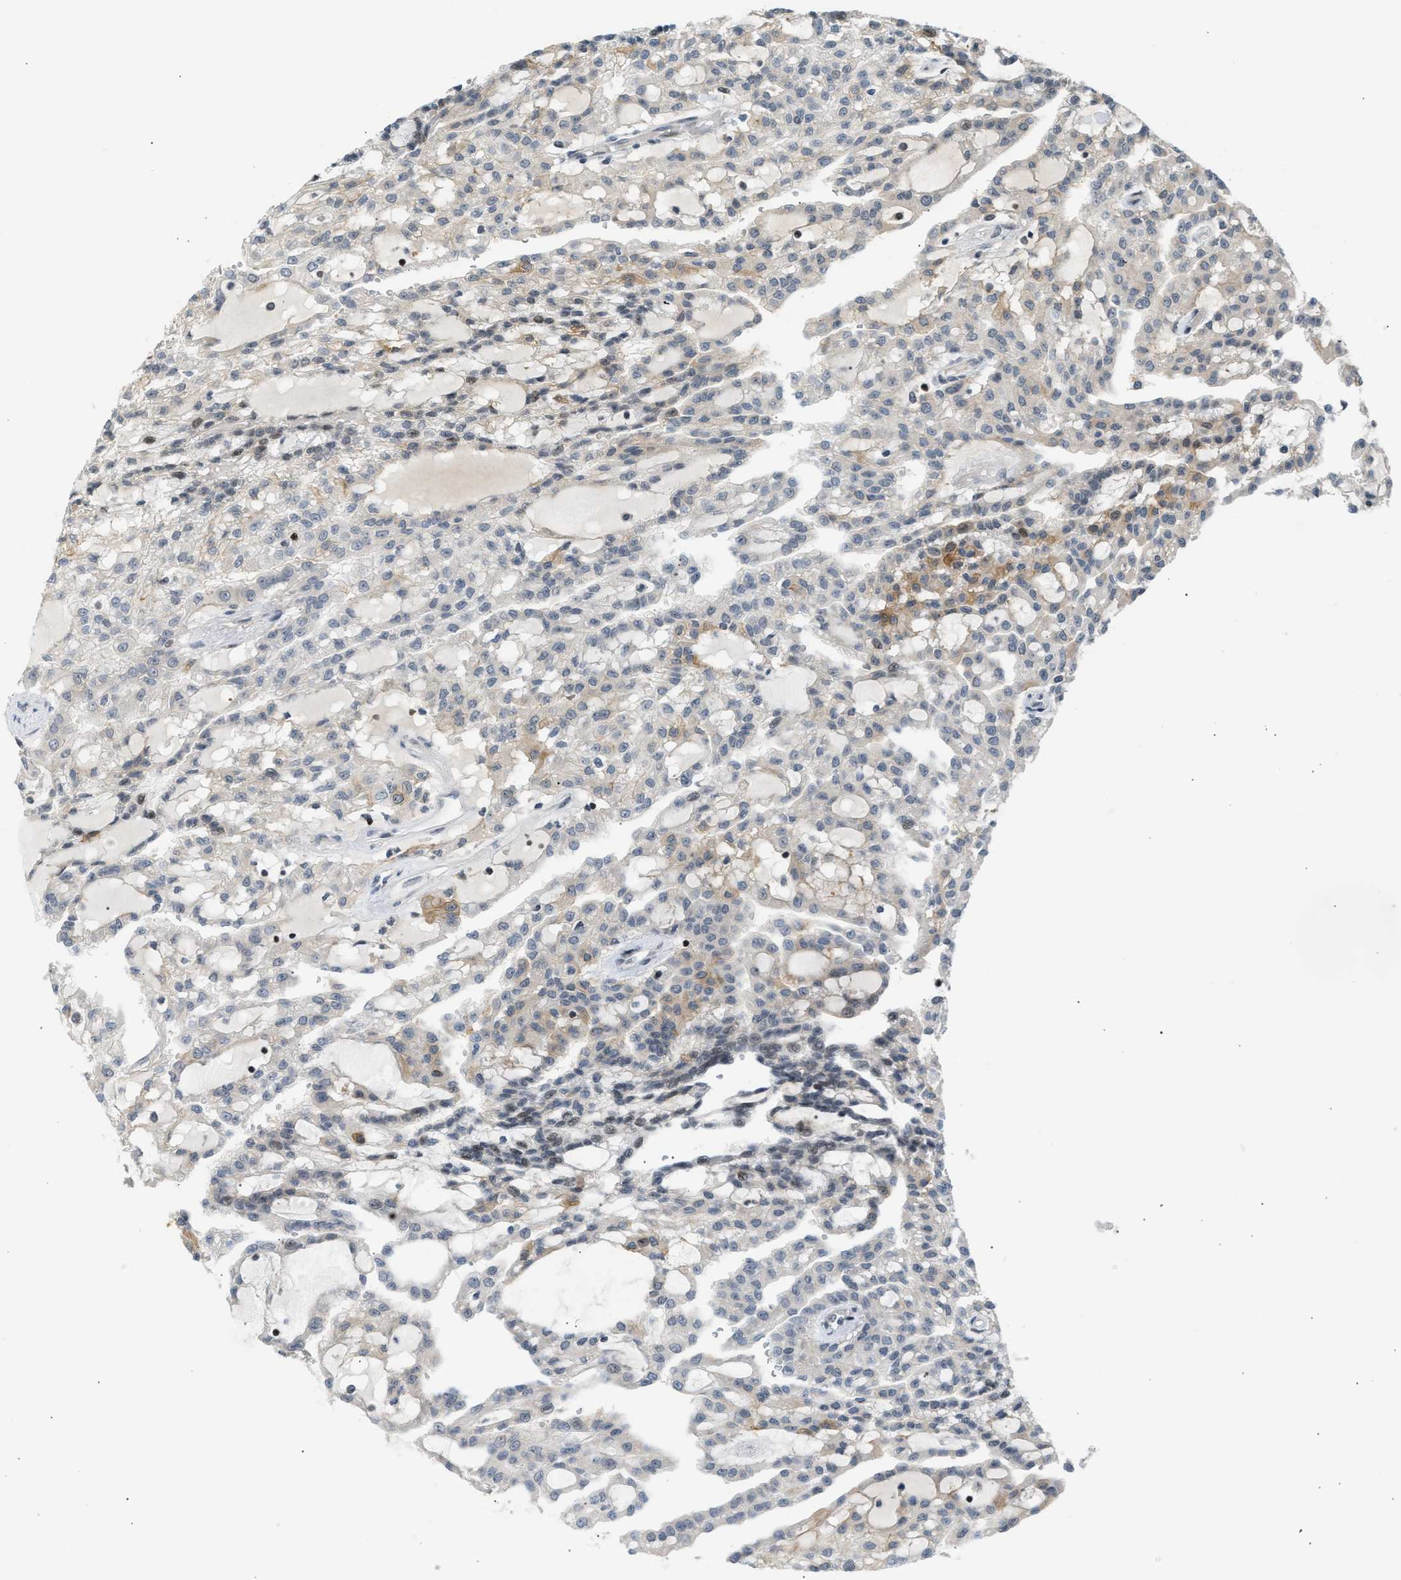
{"staining": {"intensity": "weak", "quantity": "<25%", "location": "cytoplasmic/membranous"}, "tissue": "renal cancer", "cell_type": "Tumor cells", "image_type": "cancer", "snomed": [{"axis": "morphology", "description": "Adenocarcinoma, NOS"}, {"axis": "topography", "description": "Kidney"}], "caption": "High power microscopy photomicrograph of an immunohistochemistry (IHC) image of renal cancer, revealing no significant staining in tumor cells. (Immunohistochemistry (ihc), brightfield microscopy, high magnification).", "gene": "NPS", "patient": {"sex": "male", "age": 63}}